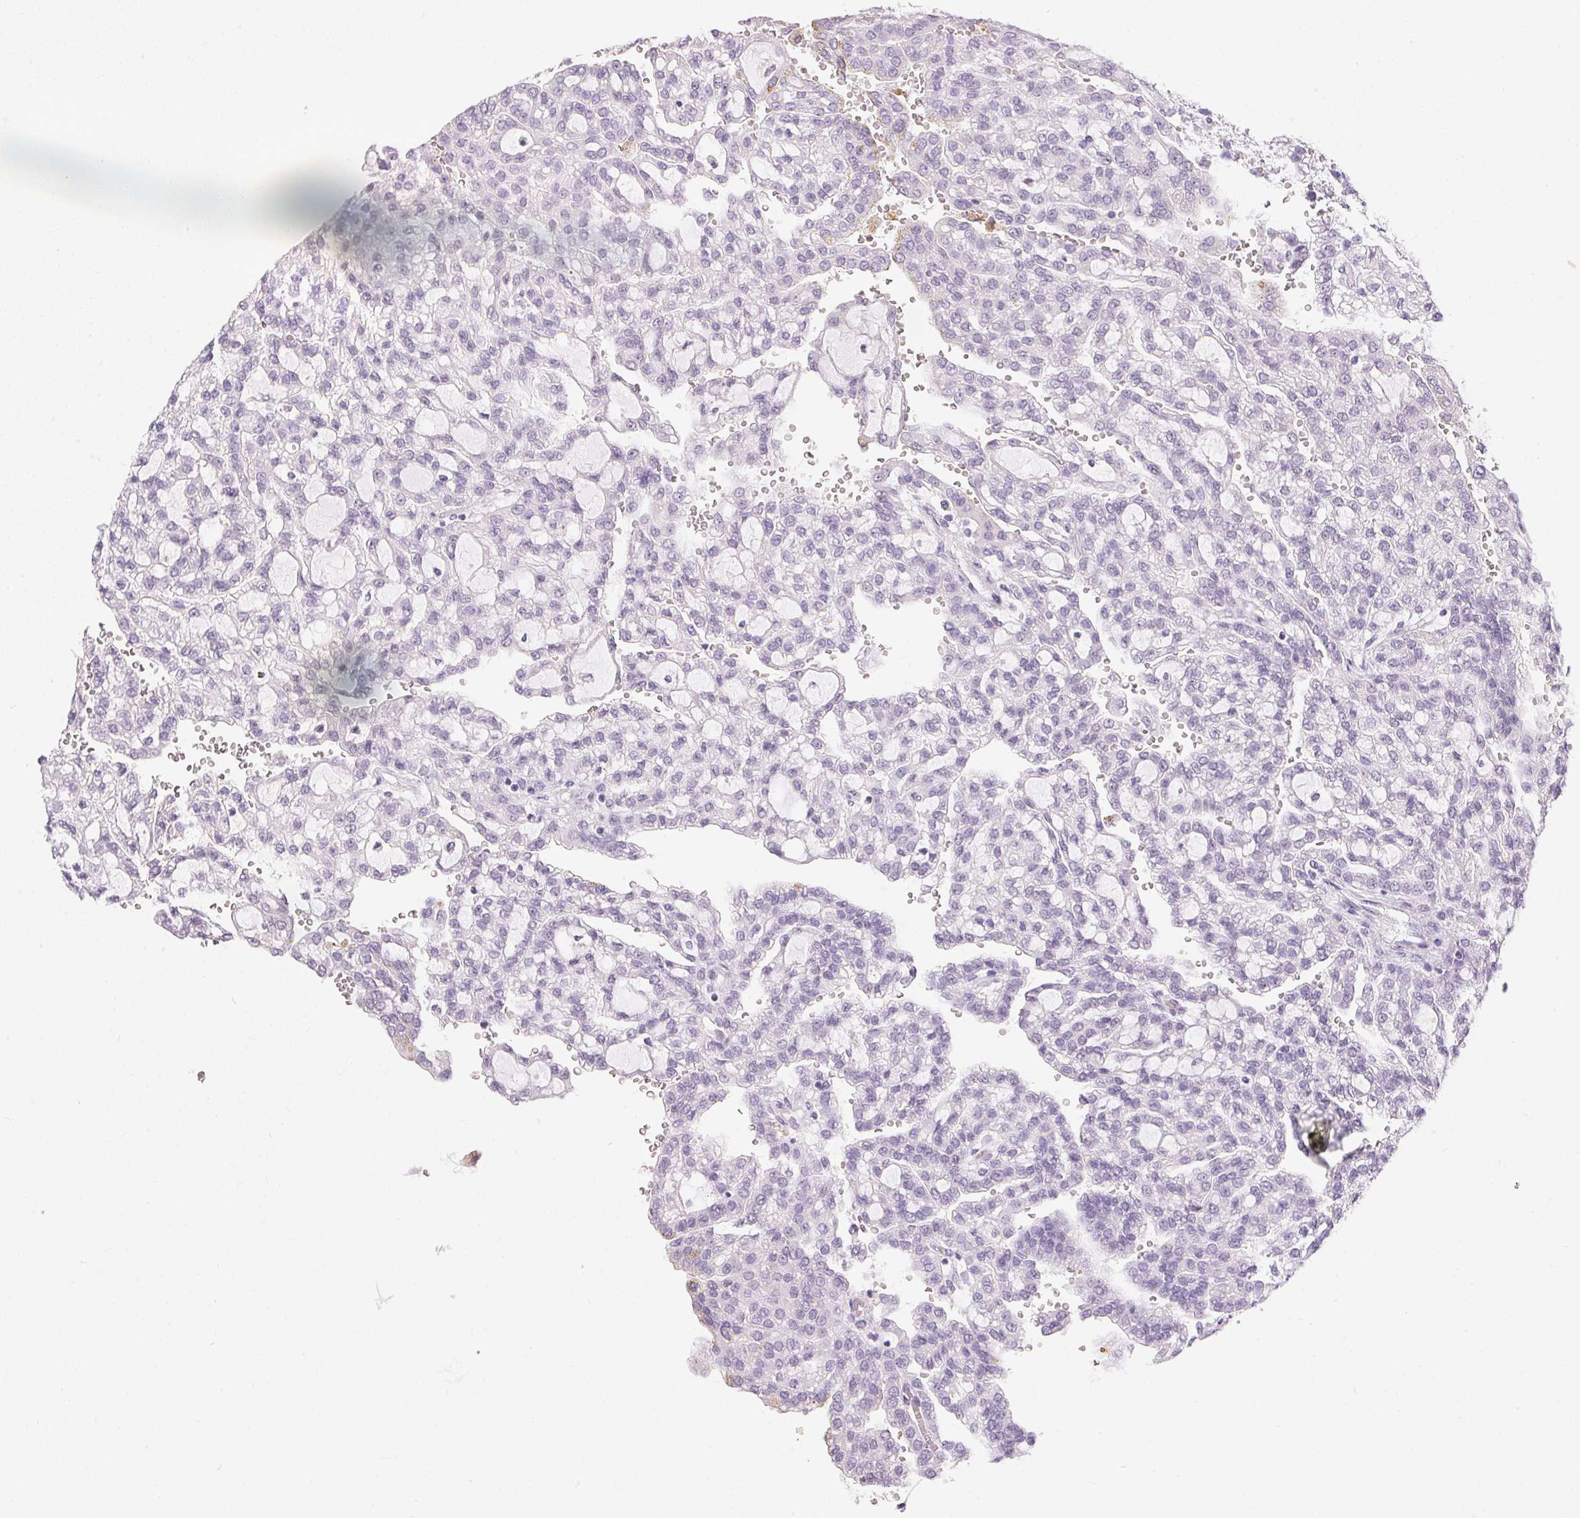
{"staining": {"intensity": "negative", "quantity": "none", "location": "none"}, "tissue": "renal cancer", "cell_type": "Tumor cells", "image_type": "cancer", "snomed": [{"axis": "morphology", "description": "Adenocarcinoma, NOS"}, {"axis": "topography", "description": "Kidney"}], "caption": "A histopathology image of human adenocarcinoma (renal) is negative for staining in tumor cells.", "gene": "GBP6", "patient": {"sex": "male", "age": 63}}